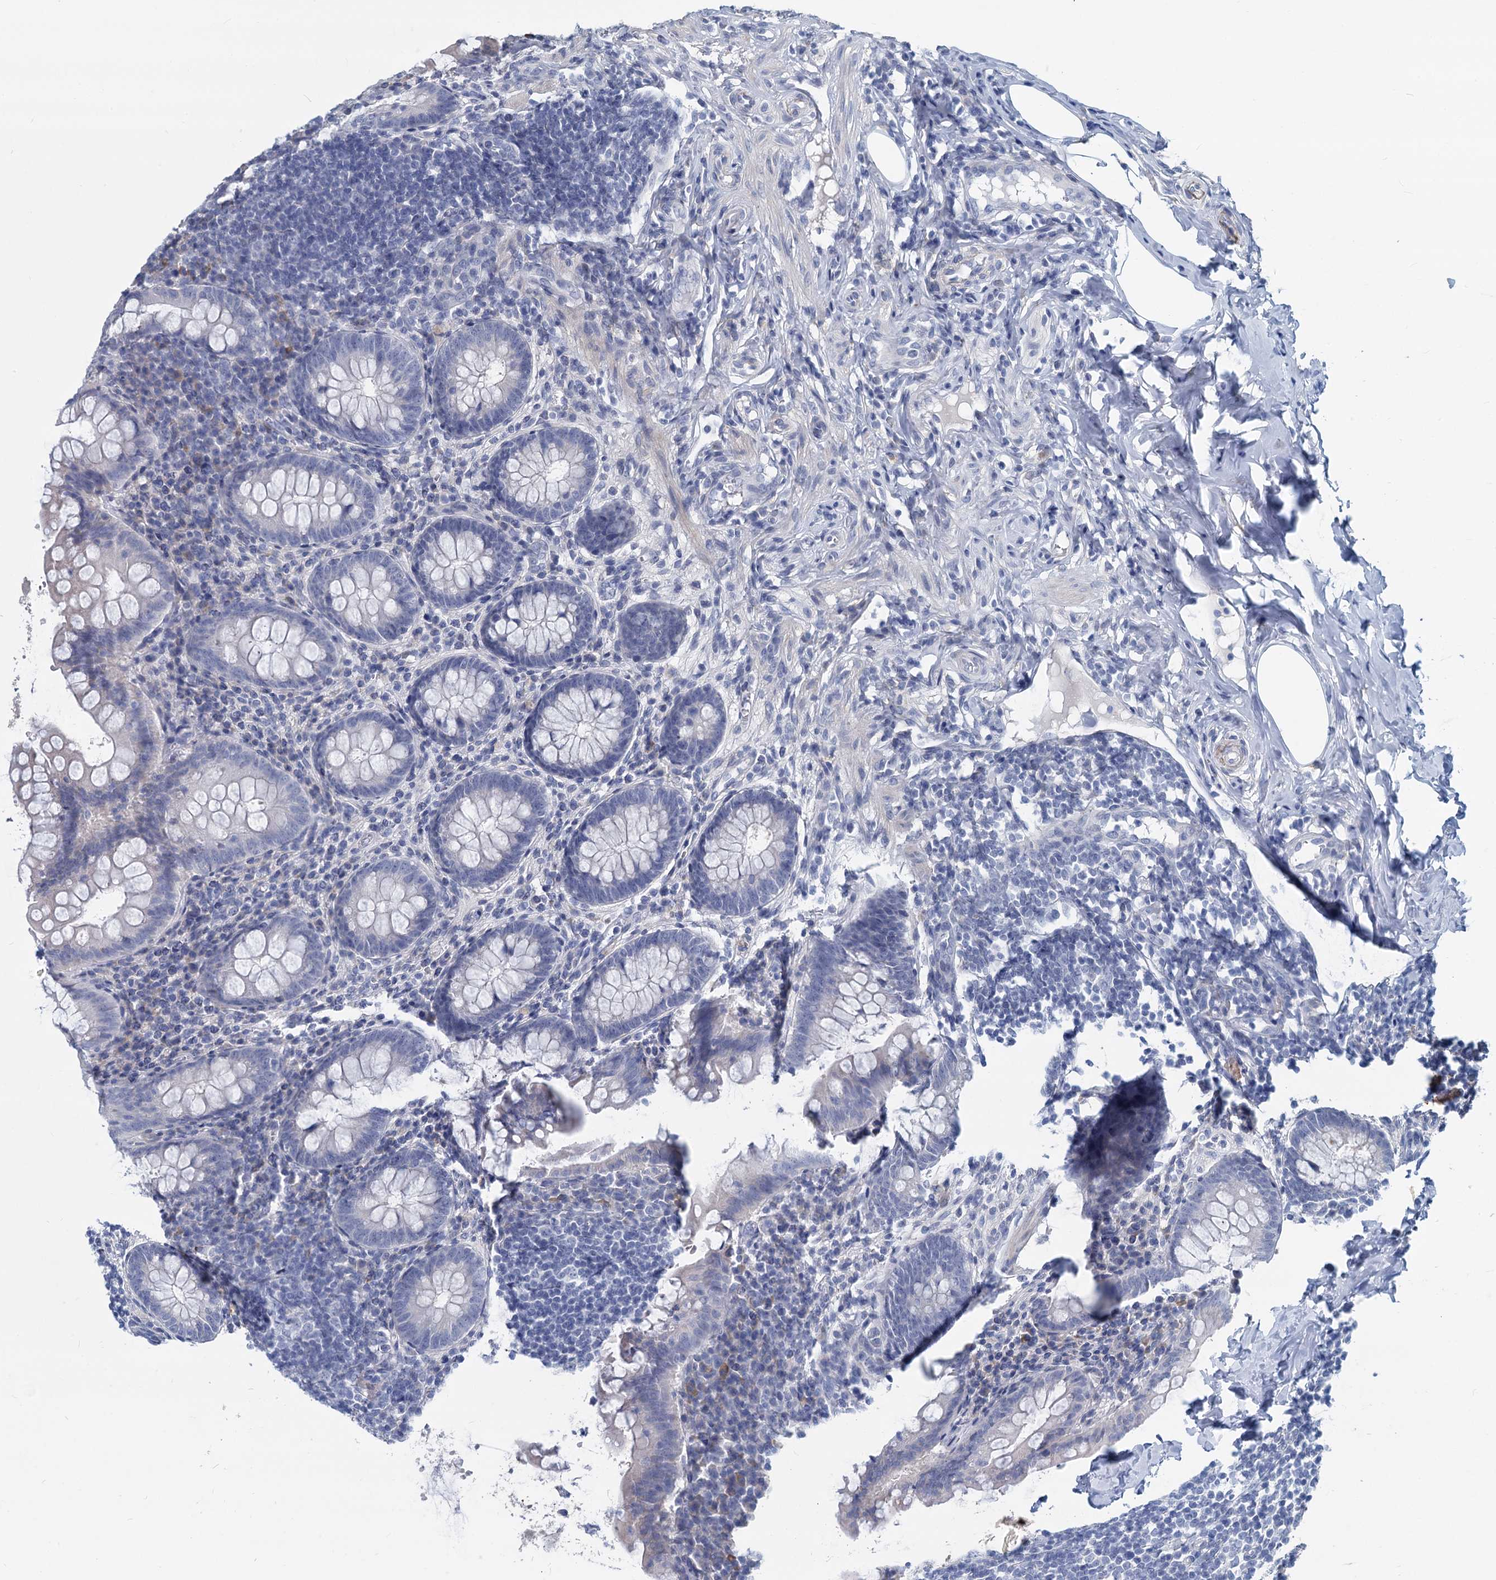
{"staining": {"intensity": "negative", "quantity": "none", "location": "none"}, "tissue": "appendix", "cell_type": "Glandular cells", "image_type": "normal", "snomed": [{"axis": "morphology", "description": "Normal tissue, NOS"}, {"axis": "topography", "description": "Appendix"}], "caption": "Human appendix stained for a protein using immunohistochemistry exhibits no positivity in glandular cells.", "gene": "GSTM3", "patient": {"sex": "female", "age": 33}}